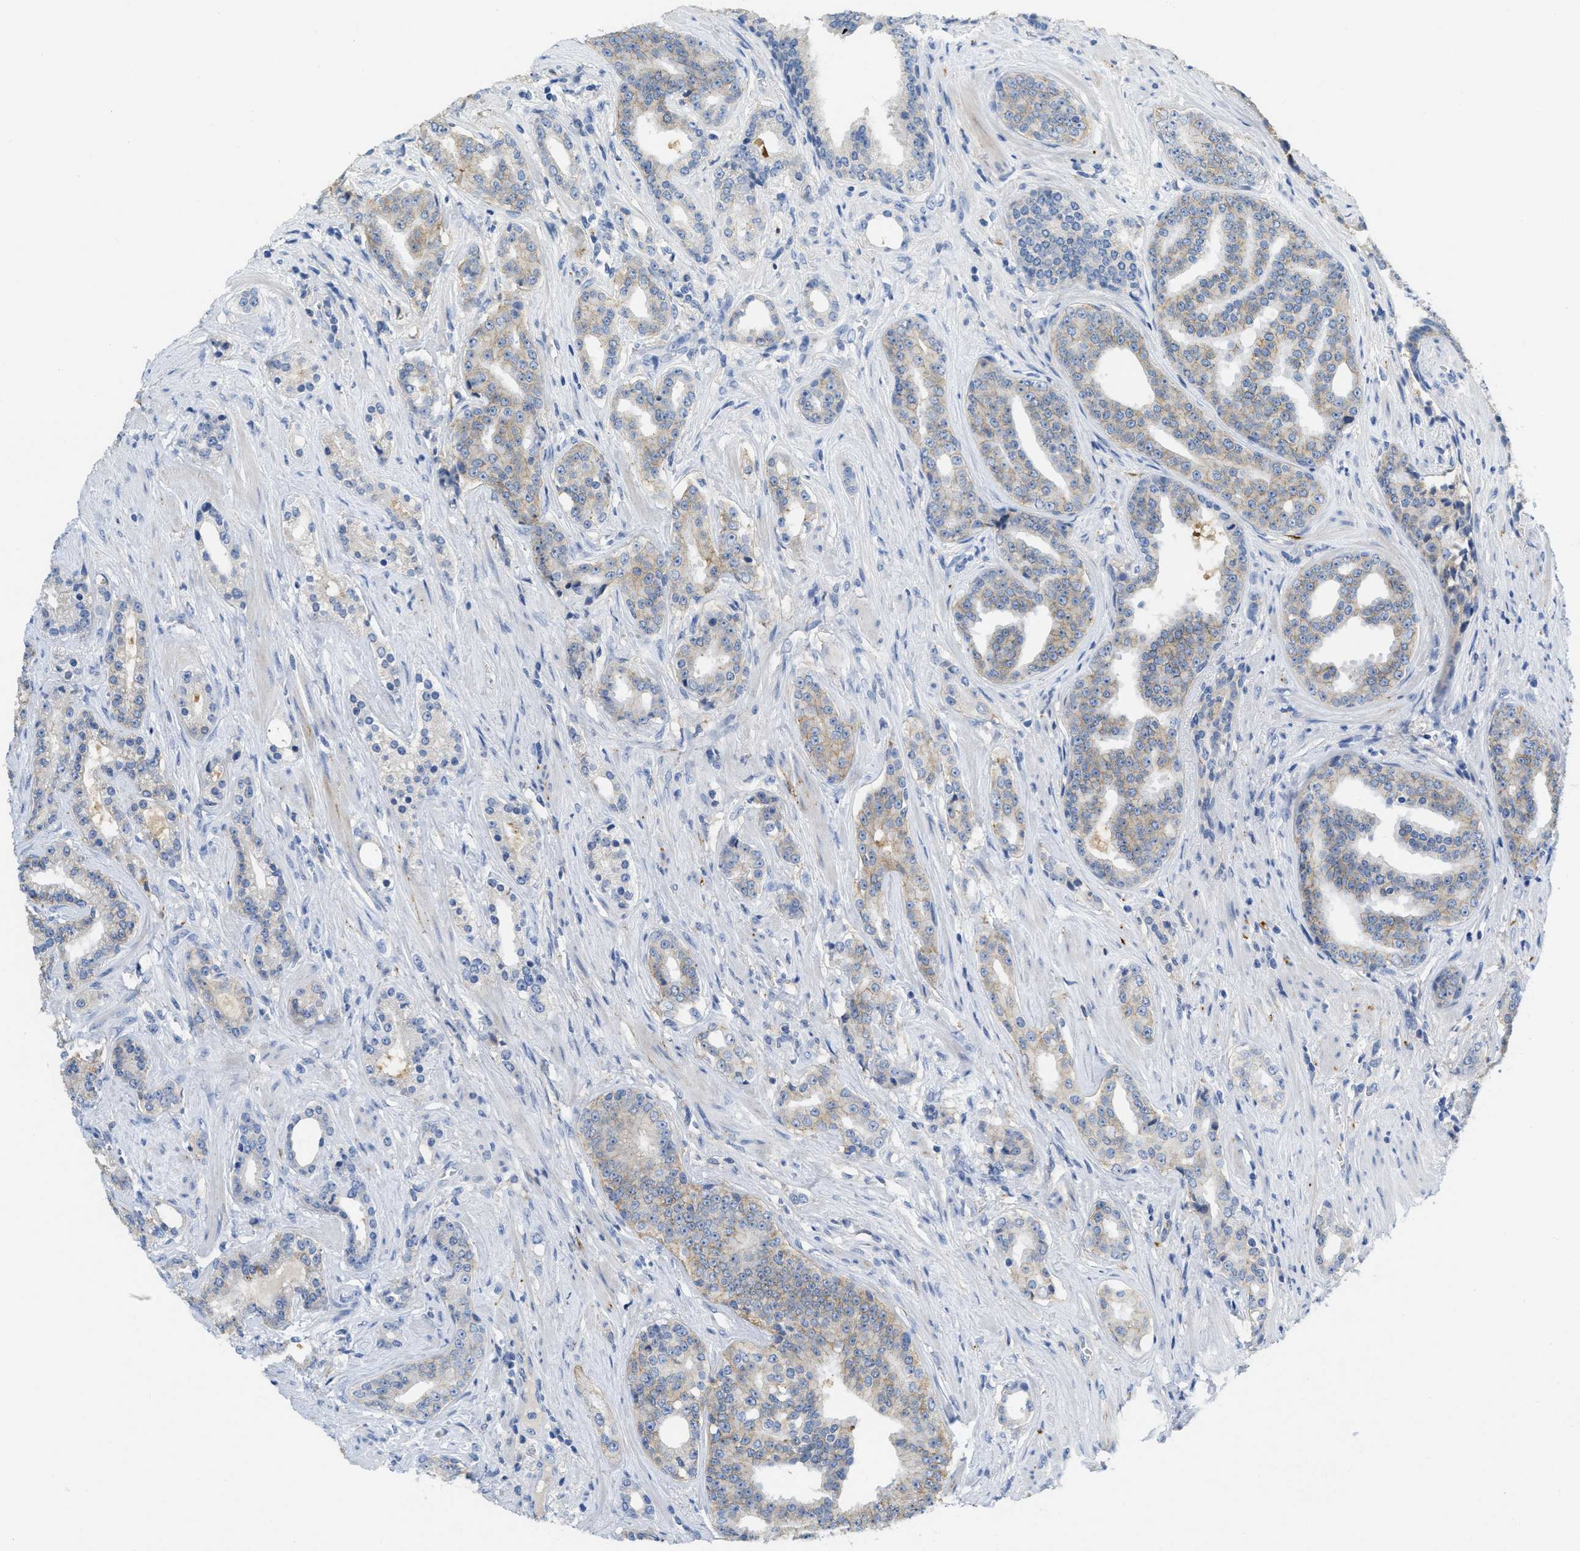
{"staining": {"intensity": "weak", "quantity": "25%-75%", "location": "cytoplasmic/membranous"}, "tissue": "prostate cancer", "cell_type": "Tumor cells", "image_type": "cancer", "snomed": [{"axis": "morphology", "description": "Adenocarcinoma, High grade"}, {"axis": "topography", "description": "Prostate"}], "caption": "Prostate cancer (adenocarcinoma (high-grade)) was stained to show a protein in brown. There is low levels of weak cytoplasmic/membranous staining in approximately 25%-75% of tumor cells.", "gene": "CNNM4", "patient": {"sex": "male", "age": 71}}